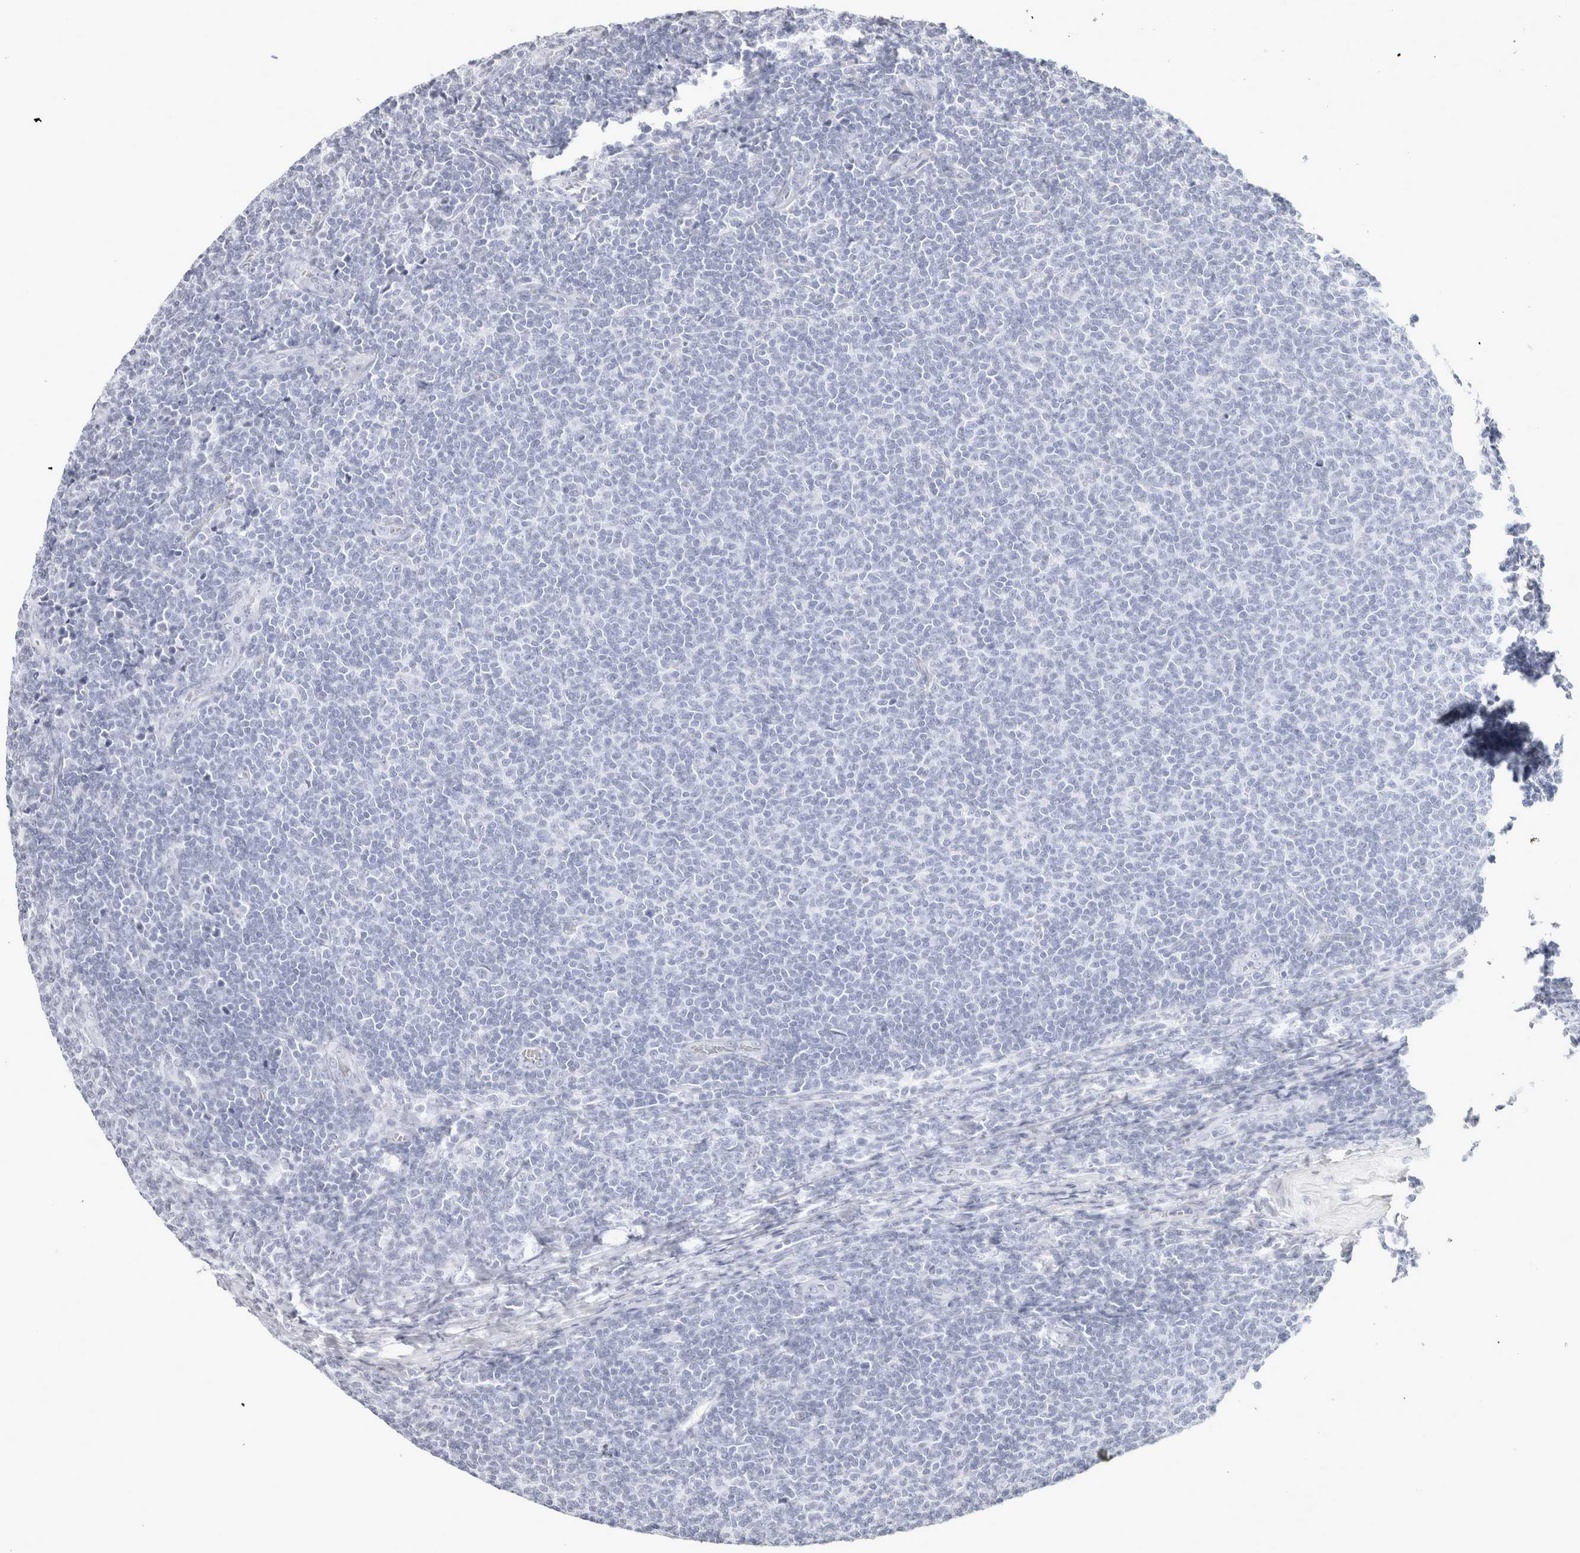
{"staining": {"intensity": "negative", "quantity": "none", "location": "none"}, "tissue": "lymphoma", "cell_type": "Tumor cells", "image_type": "cancer", "snomed": [{"axis": "morphology", "description": "Malignant lymphoma, non-Hodgkin's type, Low grade"}, {"axis": "topography", "description": "Lymph node"}], "caption": "Immunohistochemistry of human low-grade malignant lymphoma, non-Hodgkin's type shows no positivity in tumor cells.", "gene": "GARIN1A", "patient": {"sex": "male", "age": 66}}